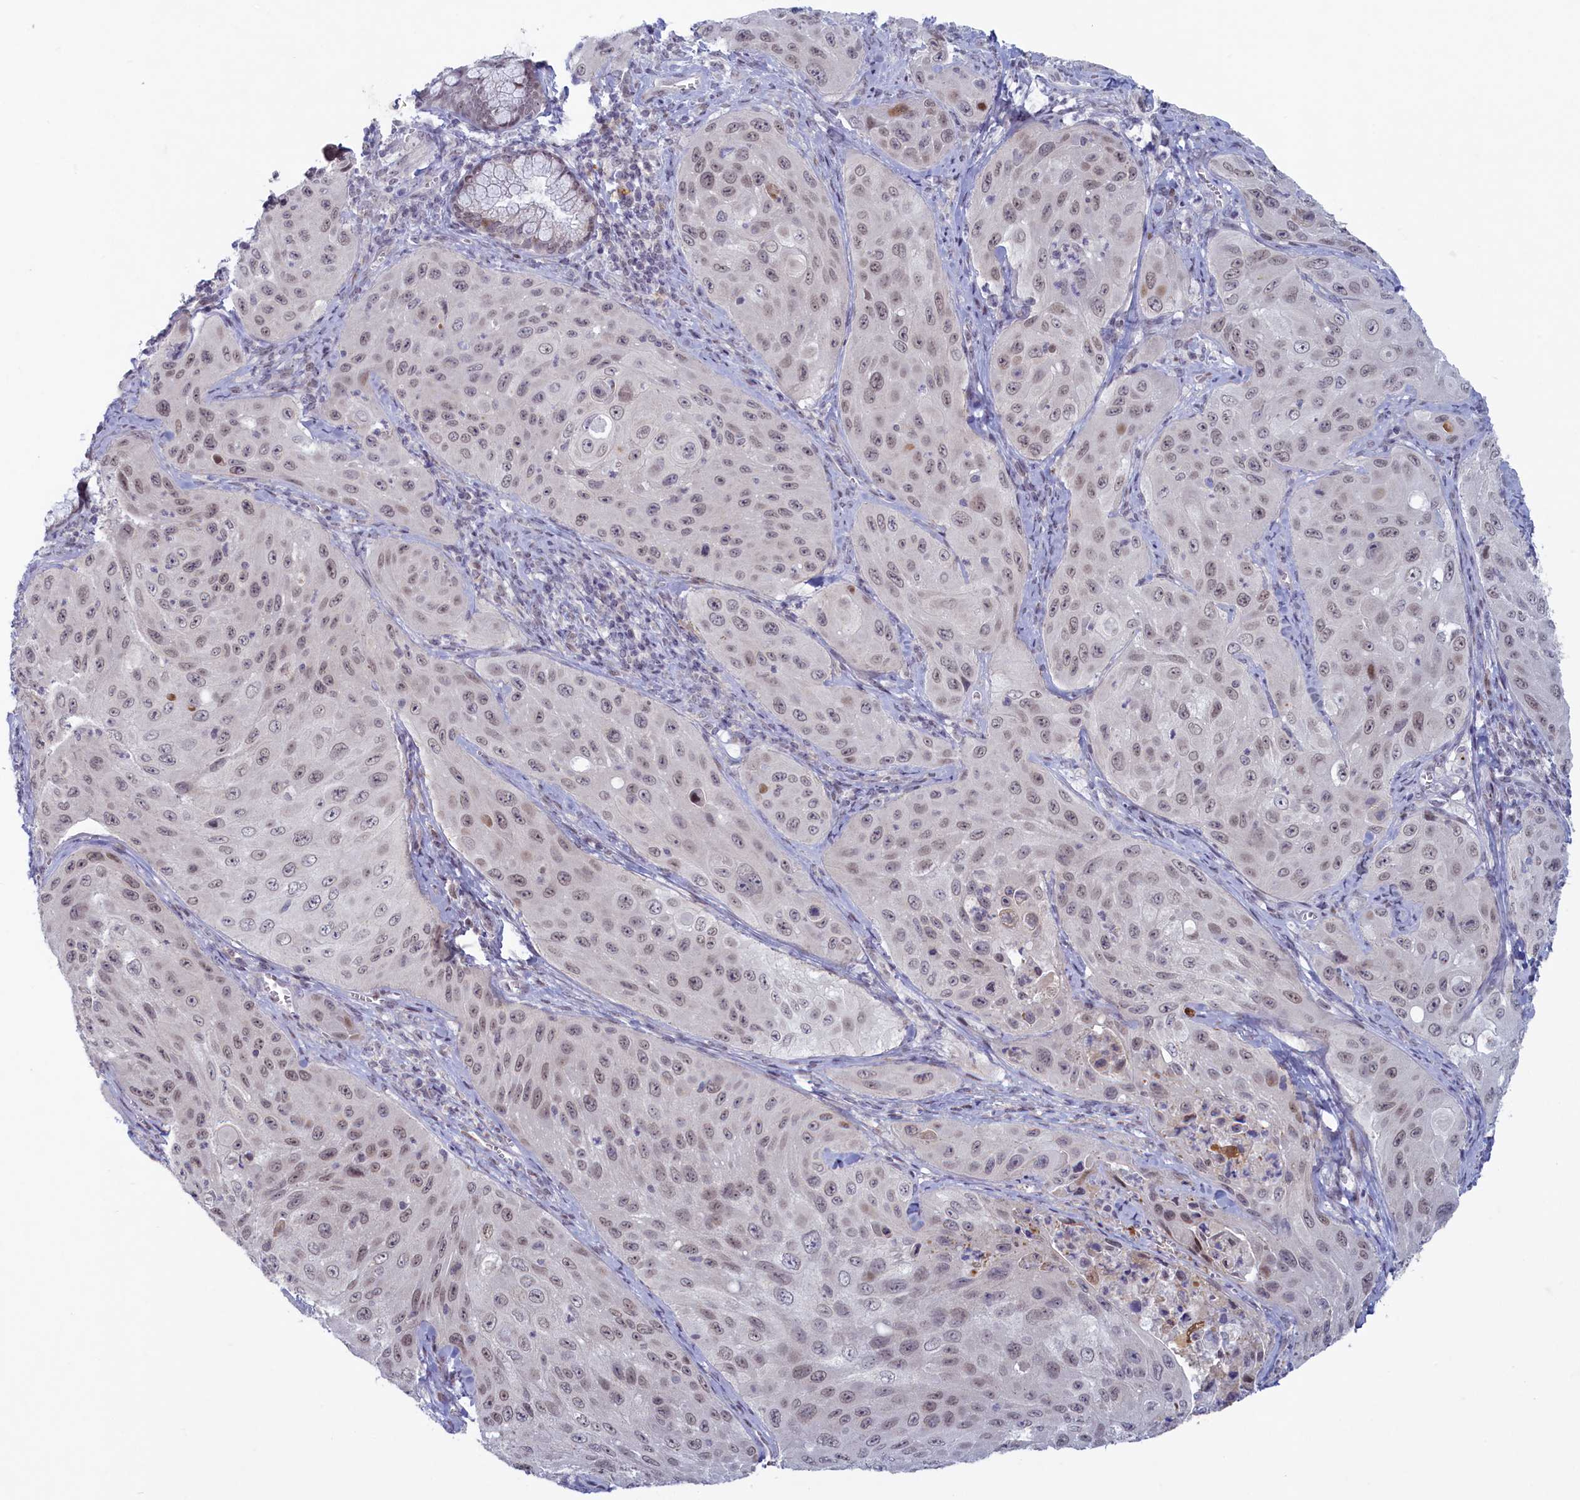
{"staining": {"intensity": "moderate", "quantity": "<25%", "location": "nuclear"}, "tissue": "cervical cancer", "cell_type": "Tumor cells", "image_type": "cancer", "snomed": [{"axis": "morphology", "description": "Squamous cell carcinoma, NOS"}, {"axis": "topography", "description": "Cervix"}], "caption": "Tumor cells reveal moderate nuclear expression in about <25% of cells in cervical cancer (squamous cell carcinoma). The protein is stained brown, and the nuclei are stained in blue (DAB IHC with brightfield microscopy, high magnification).", "gene": "ATF7IP2", "patient": {"sex": "female", "age": 42}}